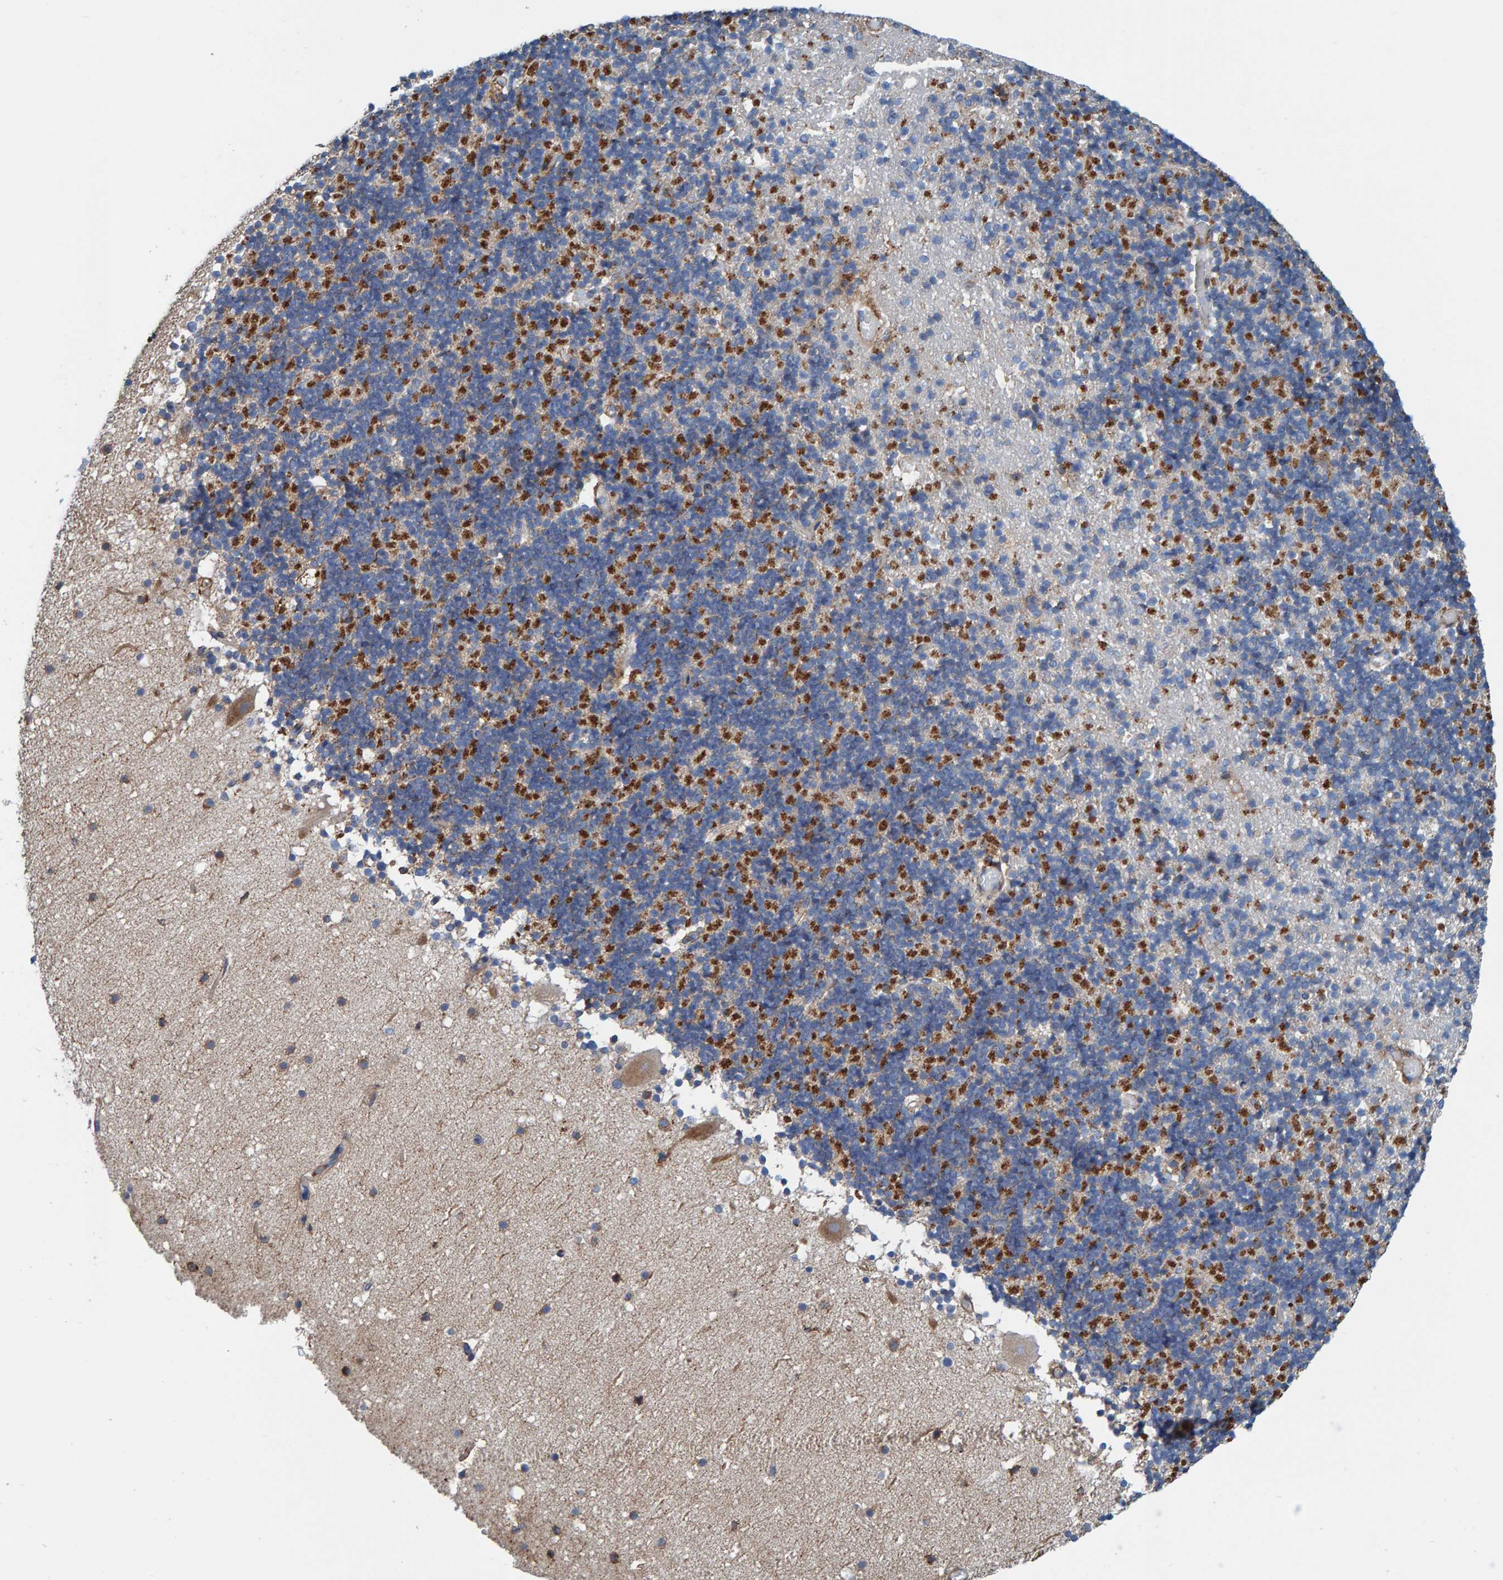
{"staining": {"intensity": "strong", "quantity": "<25%", "location": "cytoplasmic/membranous"}, "tissue": "cerebellum", "cell_type": "Cells in granular layer", "image_type": "normal", "snomed": [{"axis": "morphology", "description": "Normal tissue, NOS"}, {"axis": "topography", "description": "Cerebellum"}], "caption": "Strong cytoplasmic/membranous staining is seen in about <25% of cells in granular layer in unremarkable cerebellum.", "gene": "LRP1", "patient": {"sex": "male", "age": 57}}